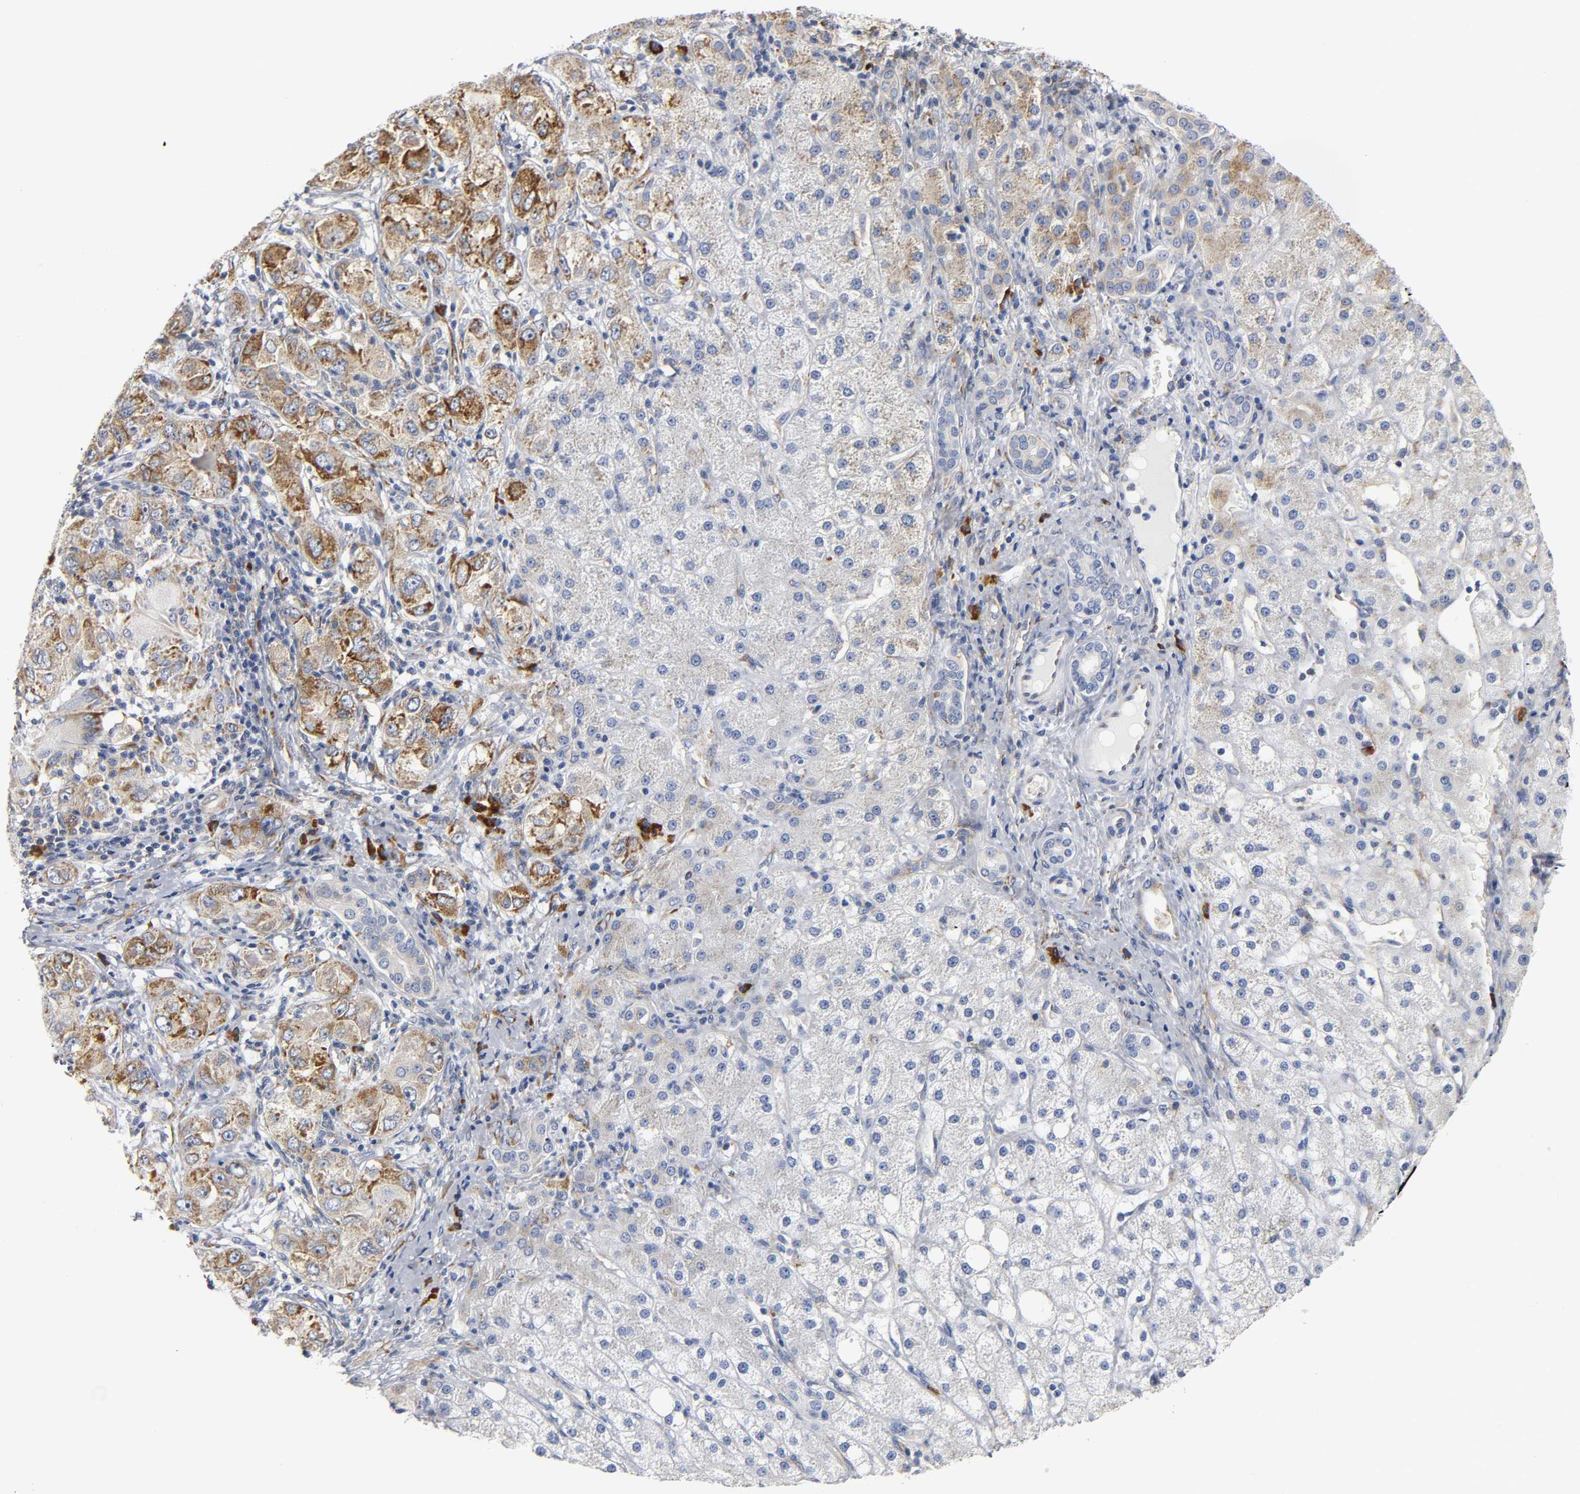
{"staining": {"intensity": "strong", "quantity": "25%-75%", "location": "cytoplasmic/membranous"}, "tissue": "liver cancer", "cell_type": "Tumor cells", "image_type": "cancer", "snomed": [{"axis": "morphology", "description": "Carcinoma, Hepatocellular, NOS"}, {"axis": "topography", "description": "Liver"}], "caption": "Brown immunohistochemical staining in human hepatocellular carcinoma (liver) reveals strong cytoplasmic/membranous staining in approximately 25%-75% of tumor cells.", "gene": "REL", "patient": {"sex": "male", "age": 80}}